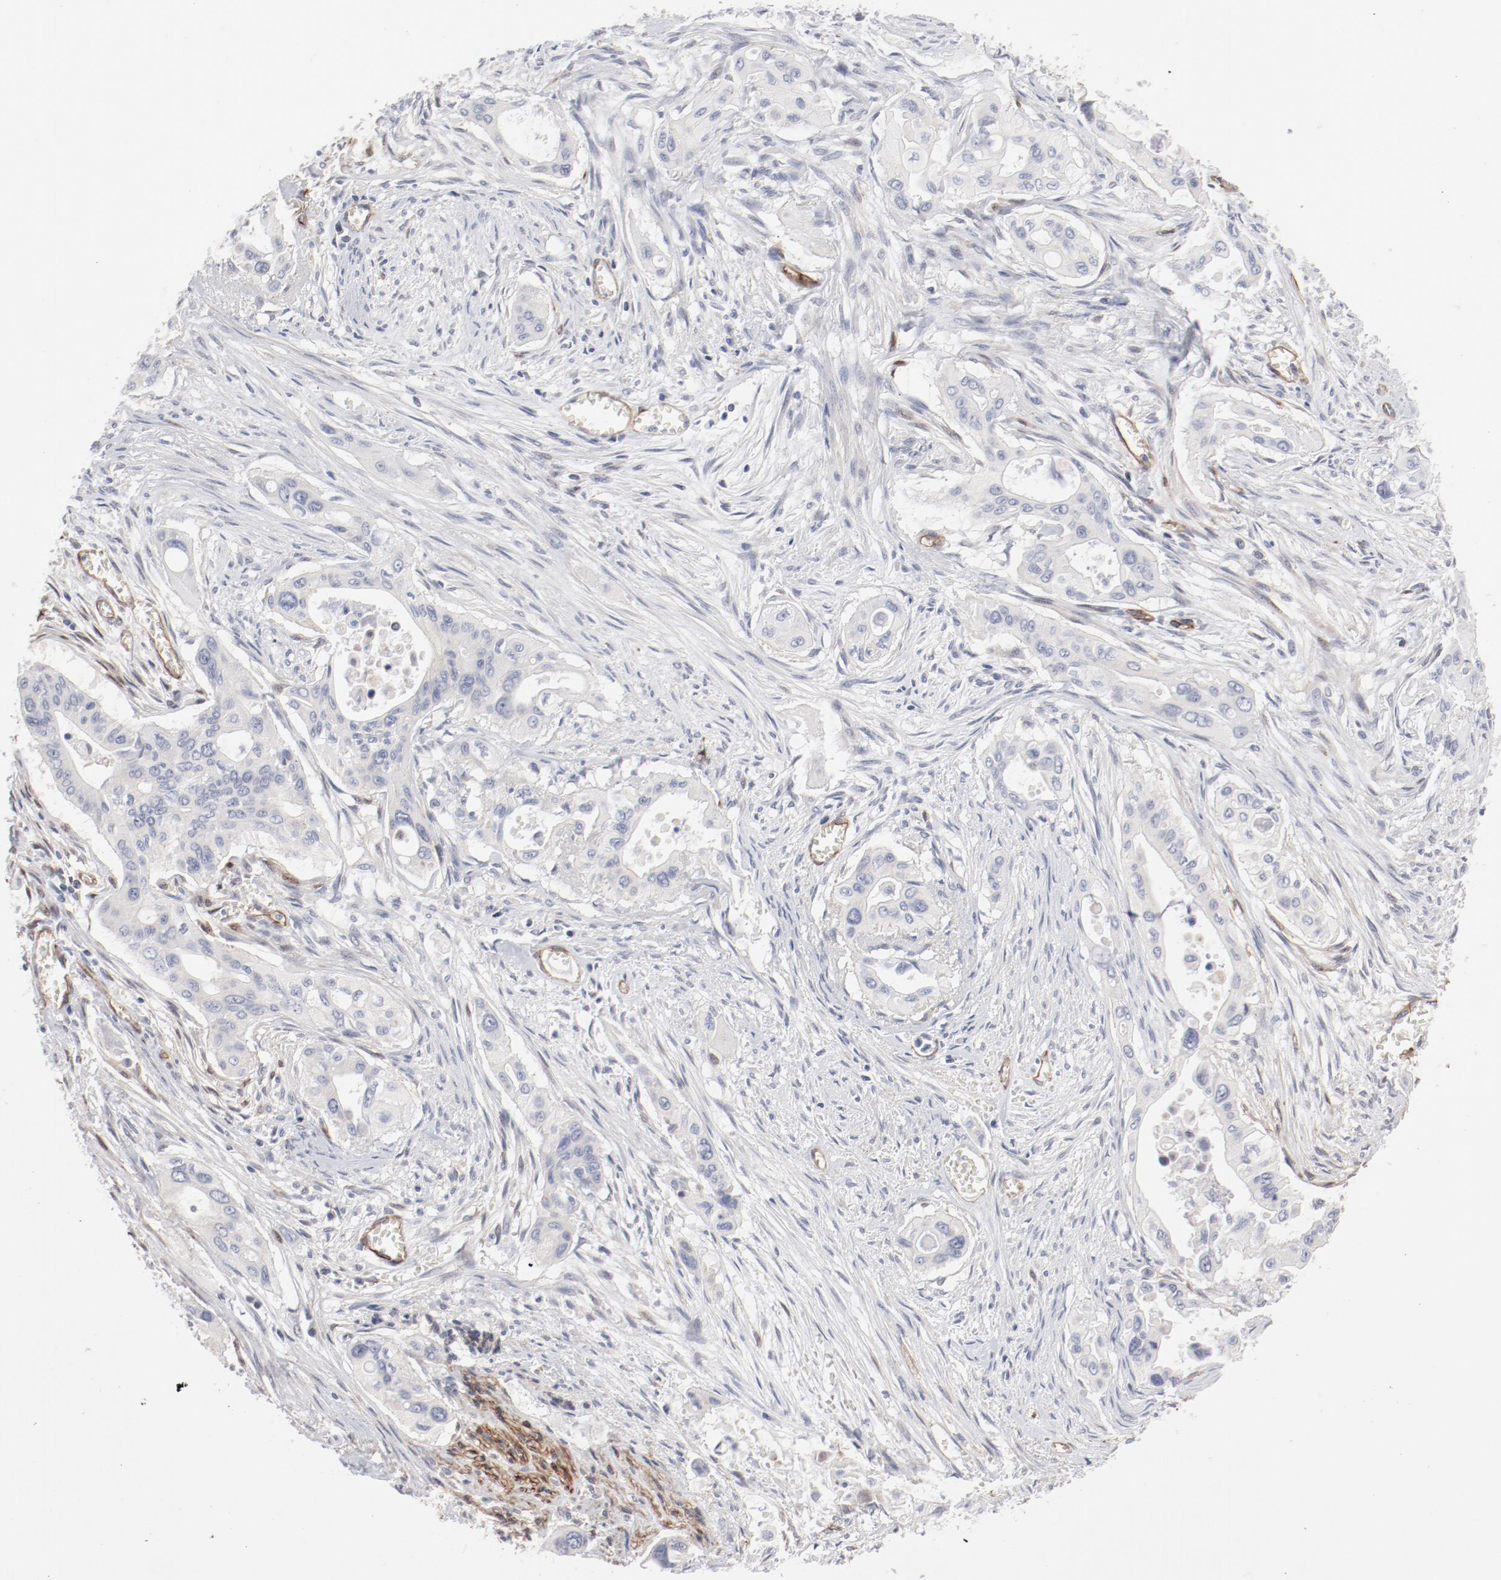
{"staining": {"intensity": "negative", "quantity": "none", "location": "none"}, "tissue": "pancreatic cancer", "cell_type": "Tumor cells", "image_type": "cancer", "snomed": [{"axis": "morphology", "description": "Adenocarcinoma, NOS"}, {"axis": "topography", "description": "Pancreas"}], "caption": "Tumor cells are negative for protein expression in human pancreatic cancer.", "gene": "MAGED4", "patient": {"sex": "male", "age": 77}}